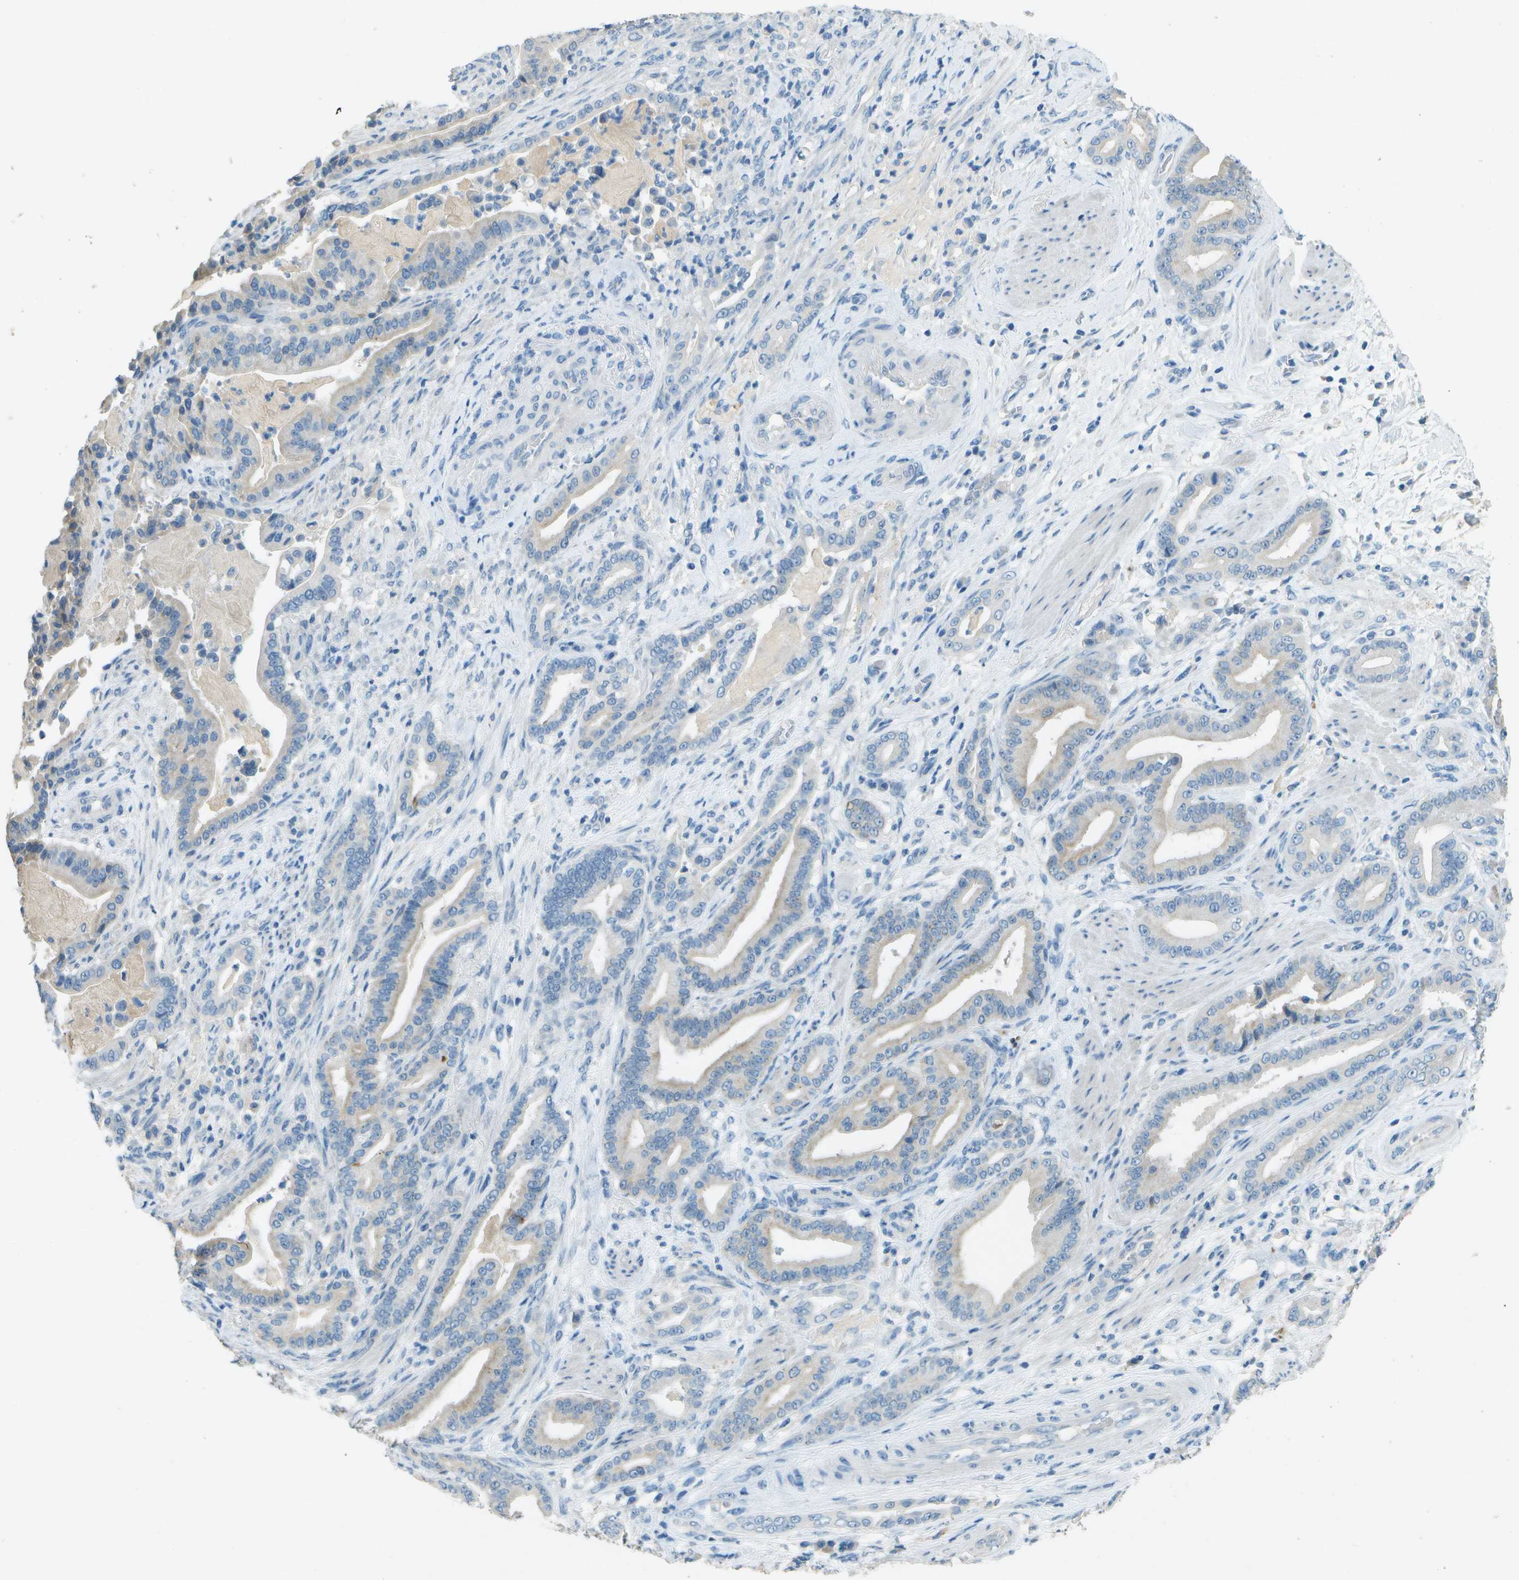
{"staining": {"intensity": "negative", "quantity": "none", "location": "none"}, "tissue": "pancreatic cancer", "cell_type": "Tumor cells", "image_type": "cancer", "snomed": [{"axis": "morphology", "description": "Normal tissue, NOS"}, {"axis": "morphology", "description": "Adenocarcinoma, NOS"}, {"axis": "topography", "description": "Pancreas"}], "caption": "Tumor cells are negative for brown protein staining in pancreatic adenocarcinoma.", "gene": "LGI2", "patient": {"sex": "male", "age": 63}}